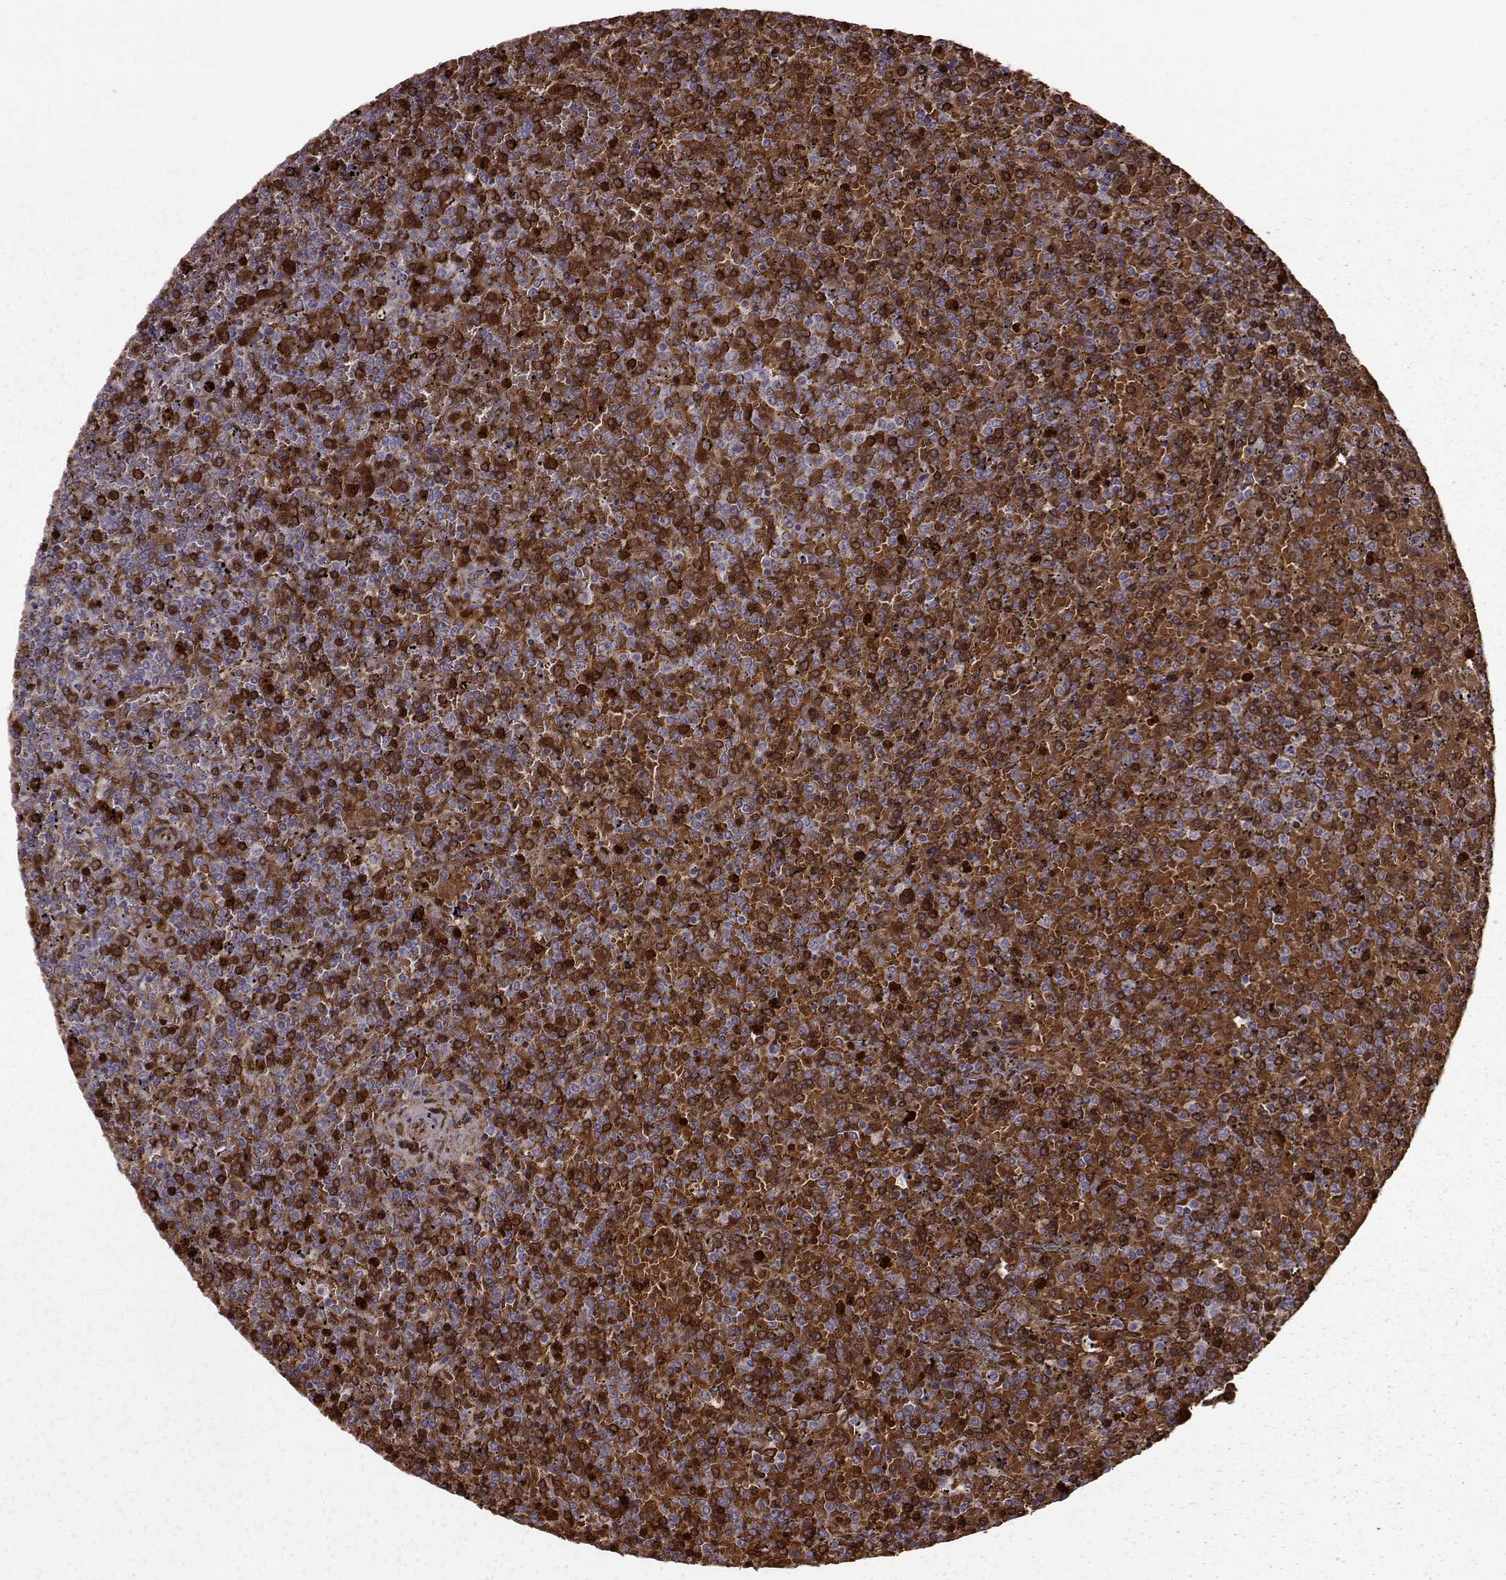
{"staining": {"intensity": "strong", "quantity": "25%-75%", "location": "cytoplasmic/membranous,nuclear"}, "tissue": "lymphoma", "cell_type": "Tumor cells", "image_type": "cancer", "snomed": [{"axis": "morphology", "description": "Malignant lymphoma, non-Hodgkin's type, Low grade"}, {"axis": "topography", "description": "Spleen"}], "caption": "IHC micrograph of neoplastic tissue: human lymphoma stained using IHC reveals high levels of strong protein expression localized specifically in the cytoplasmic/membranous and nuclear of tumor cells, appearing as a cytoplasmic/membranous and nuclear brown color.", "gene": "PROP1", "patient": {"sex": "female", "age": 77}}